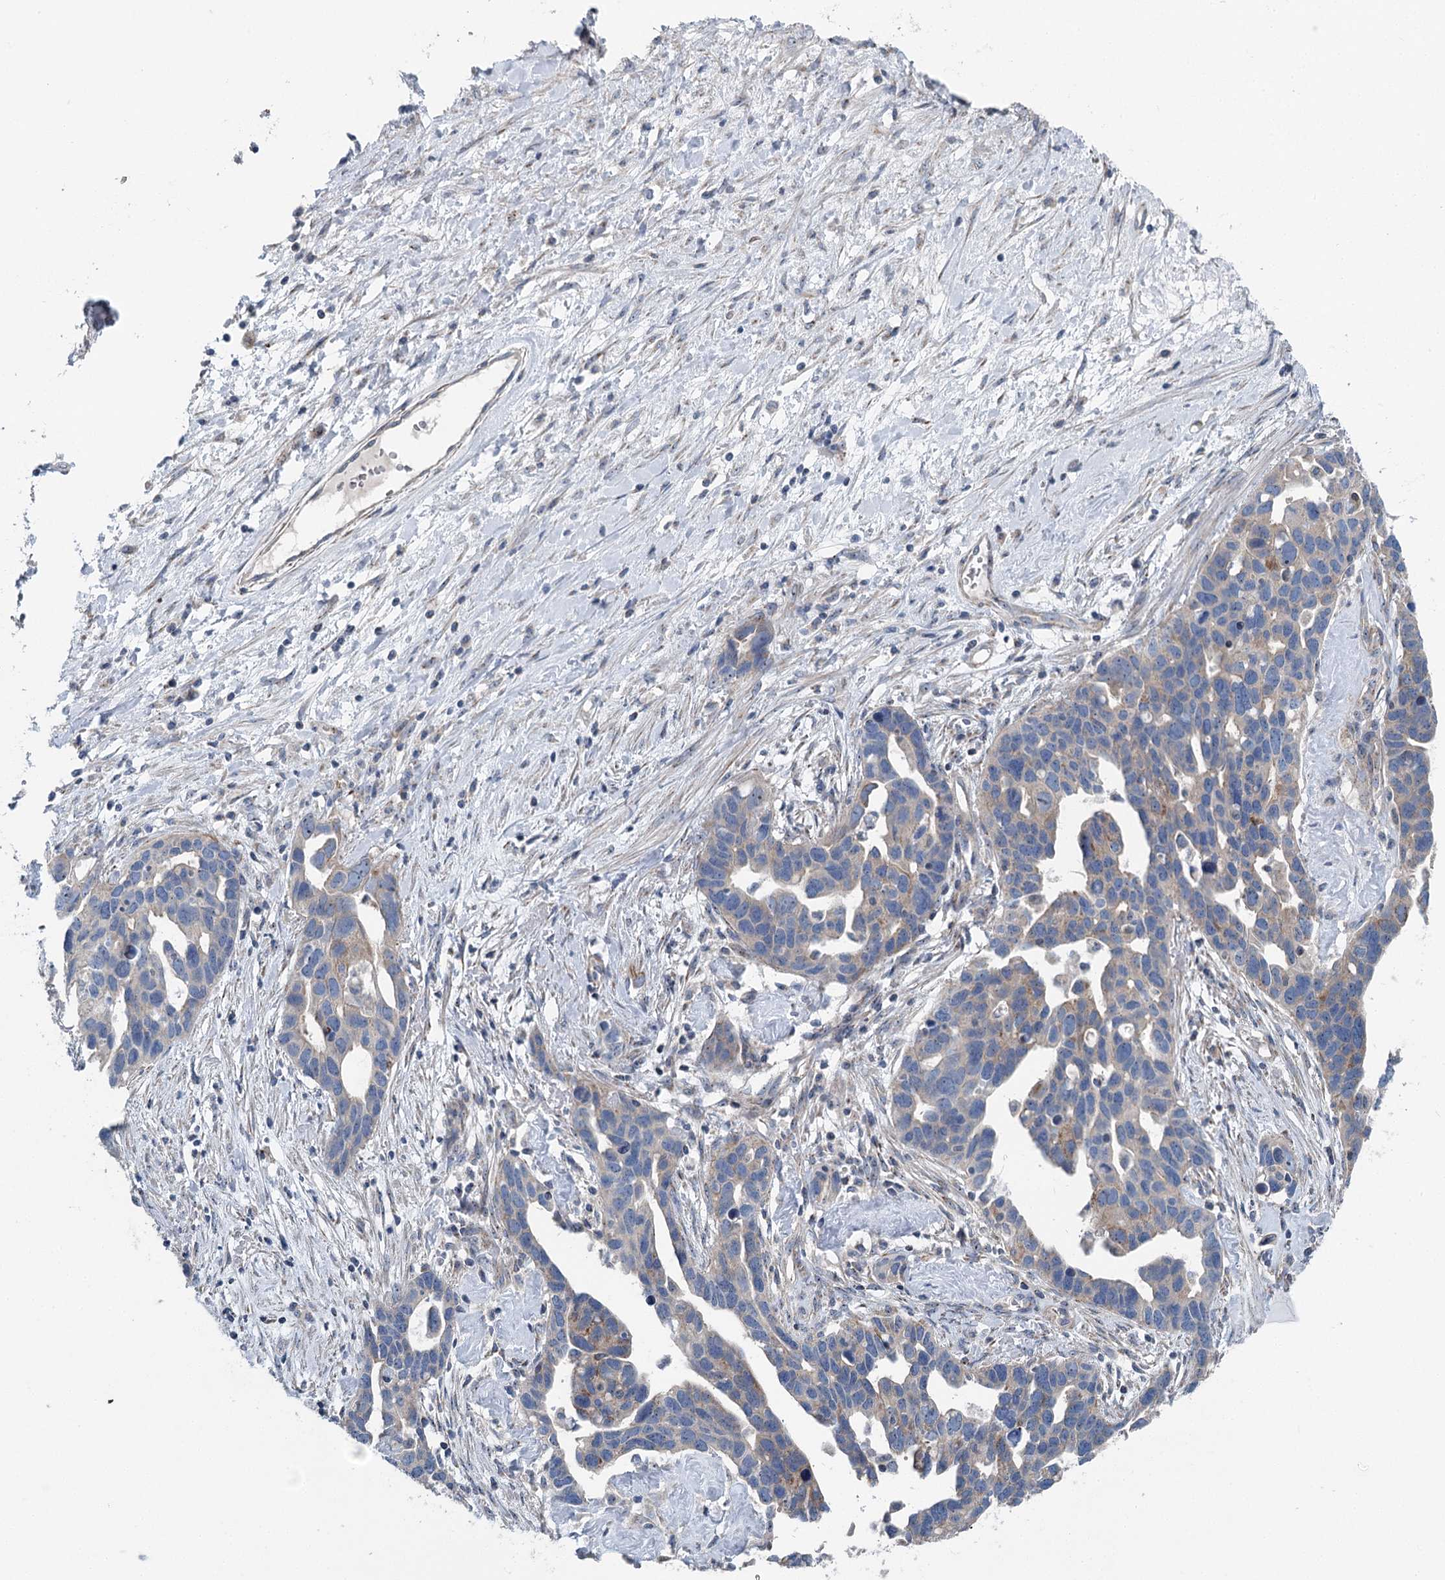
{"staining": {"intensity": "weak", "quantity": "<25%", "location": "cytoplasmic/membranous"}, "tissue": "ovarian cancer", "cell_type": "Tumor cells", "image_type": "cancer", "snomed": [{"axis": "morphology", "description": "Cystadenocarcinoma, serous, NOS"}, {"axis": "topography", "description": "Ovary"}], "caption": "The micrograph displays no staining of tumor cells in ovarian cancer. The staining is performed using DAB (3,3'-diaminobenzidine) brown chromogen with nuclei counter-stained in using hematoxylin.", "gene": "MARK2", "patient": {"sex": "female", "age": 54}}